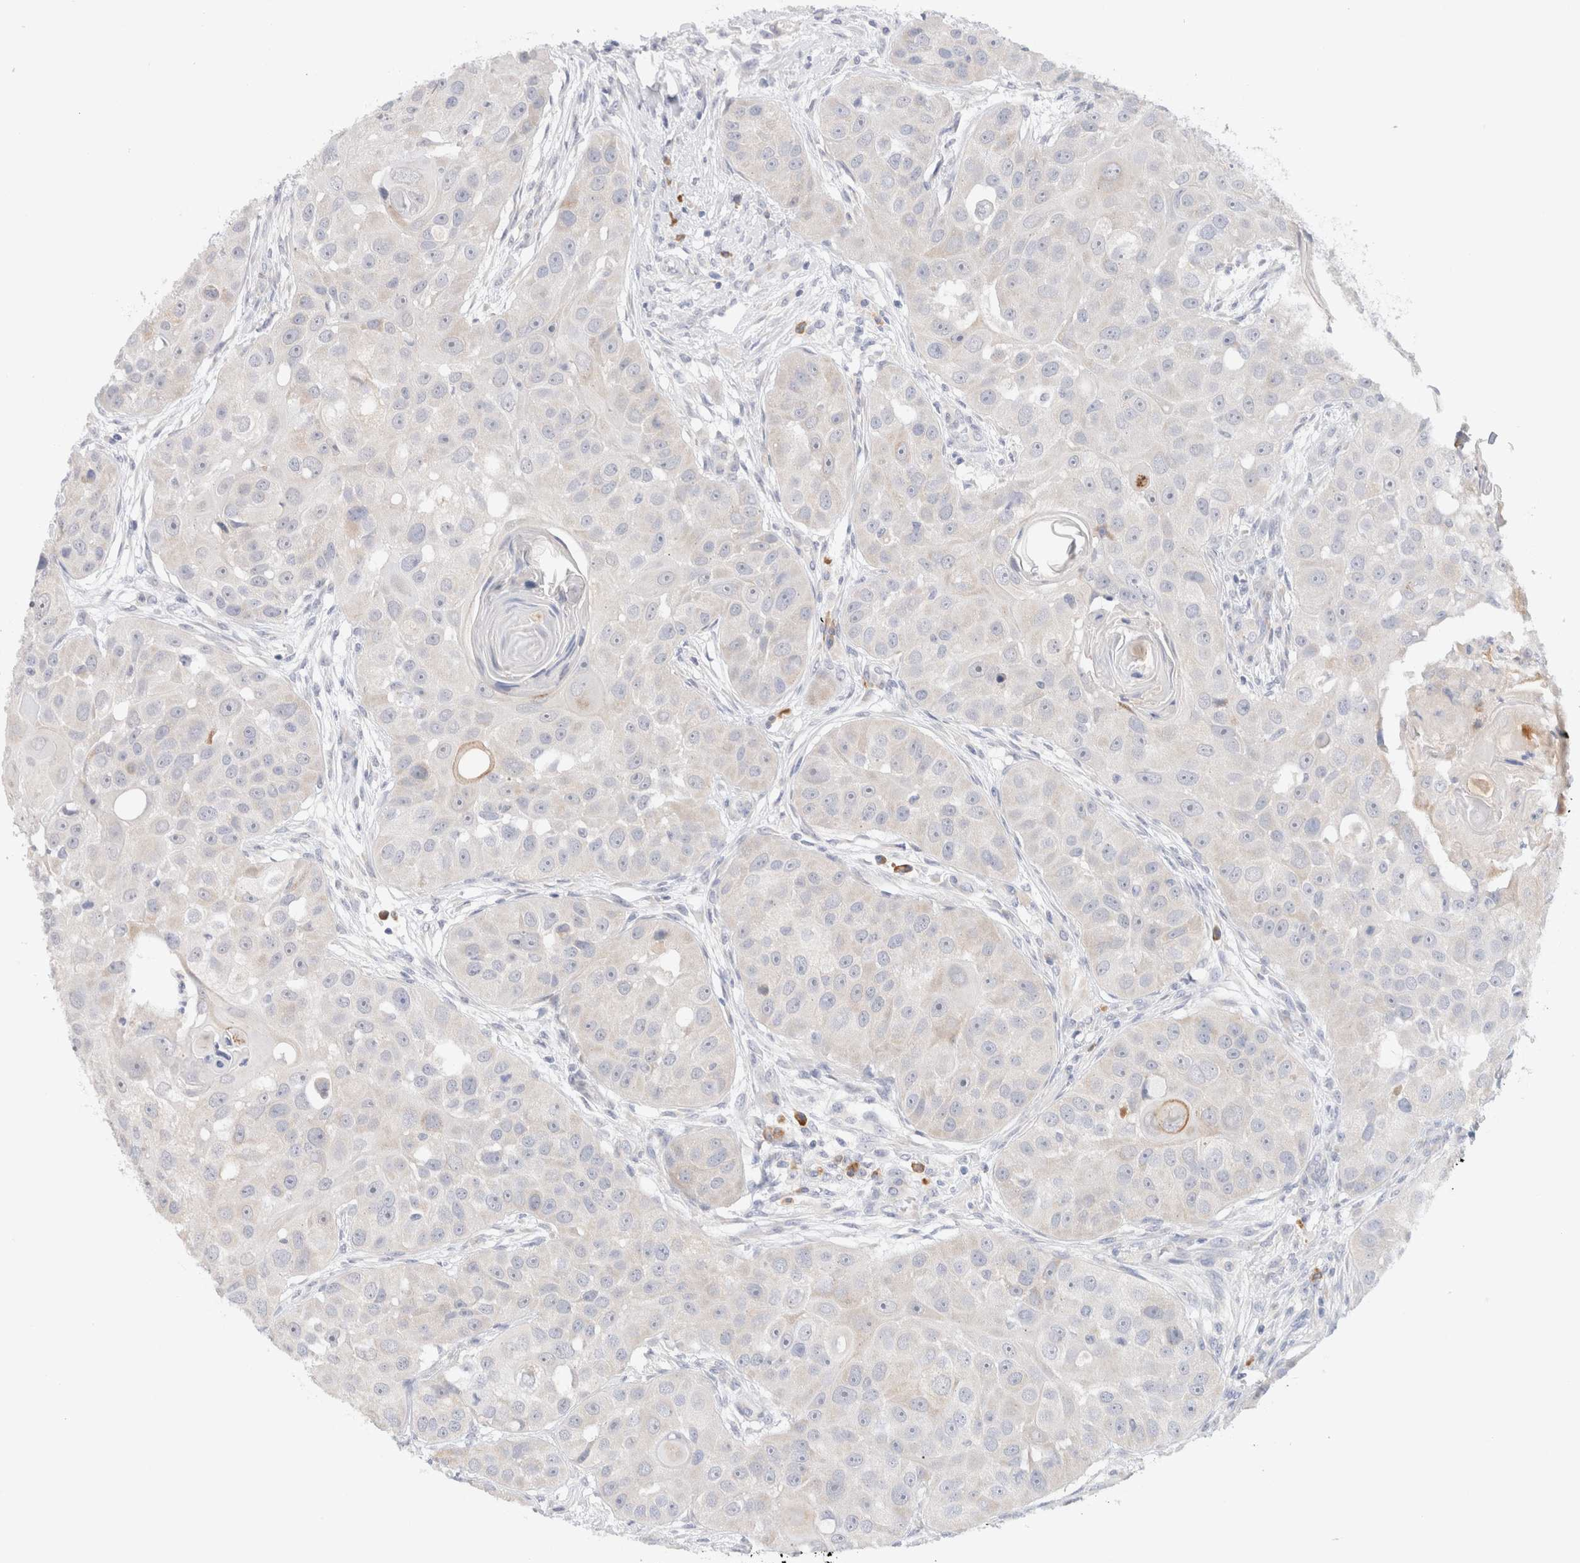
{"staining": {"intensity": "negative", "quantity": "none", "location": "none"}, "tissue": "head and neck cancer", "cell_type": "Tumor cells", "image_type": "cancer", "snomed": [{"axis": "morphology", "description": "Normal tissue, NOS"}, {"axis": "morphology", "description": "Squamous cell carcinoma, NOS"}, {"axis": "topography", "description": "Skeletal muscle"}, {"axis": "topography", "description": "Head-Neck"}], "caption": "A high-resolution image shows immunohistochemistry (IHC) staining of head and neck cancer (squamous cell carcinoma), which demonstrates no significant positivity in tumor cells.", "gene": "GADD45G", "patient": {"sex": "male", "age": 51}}